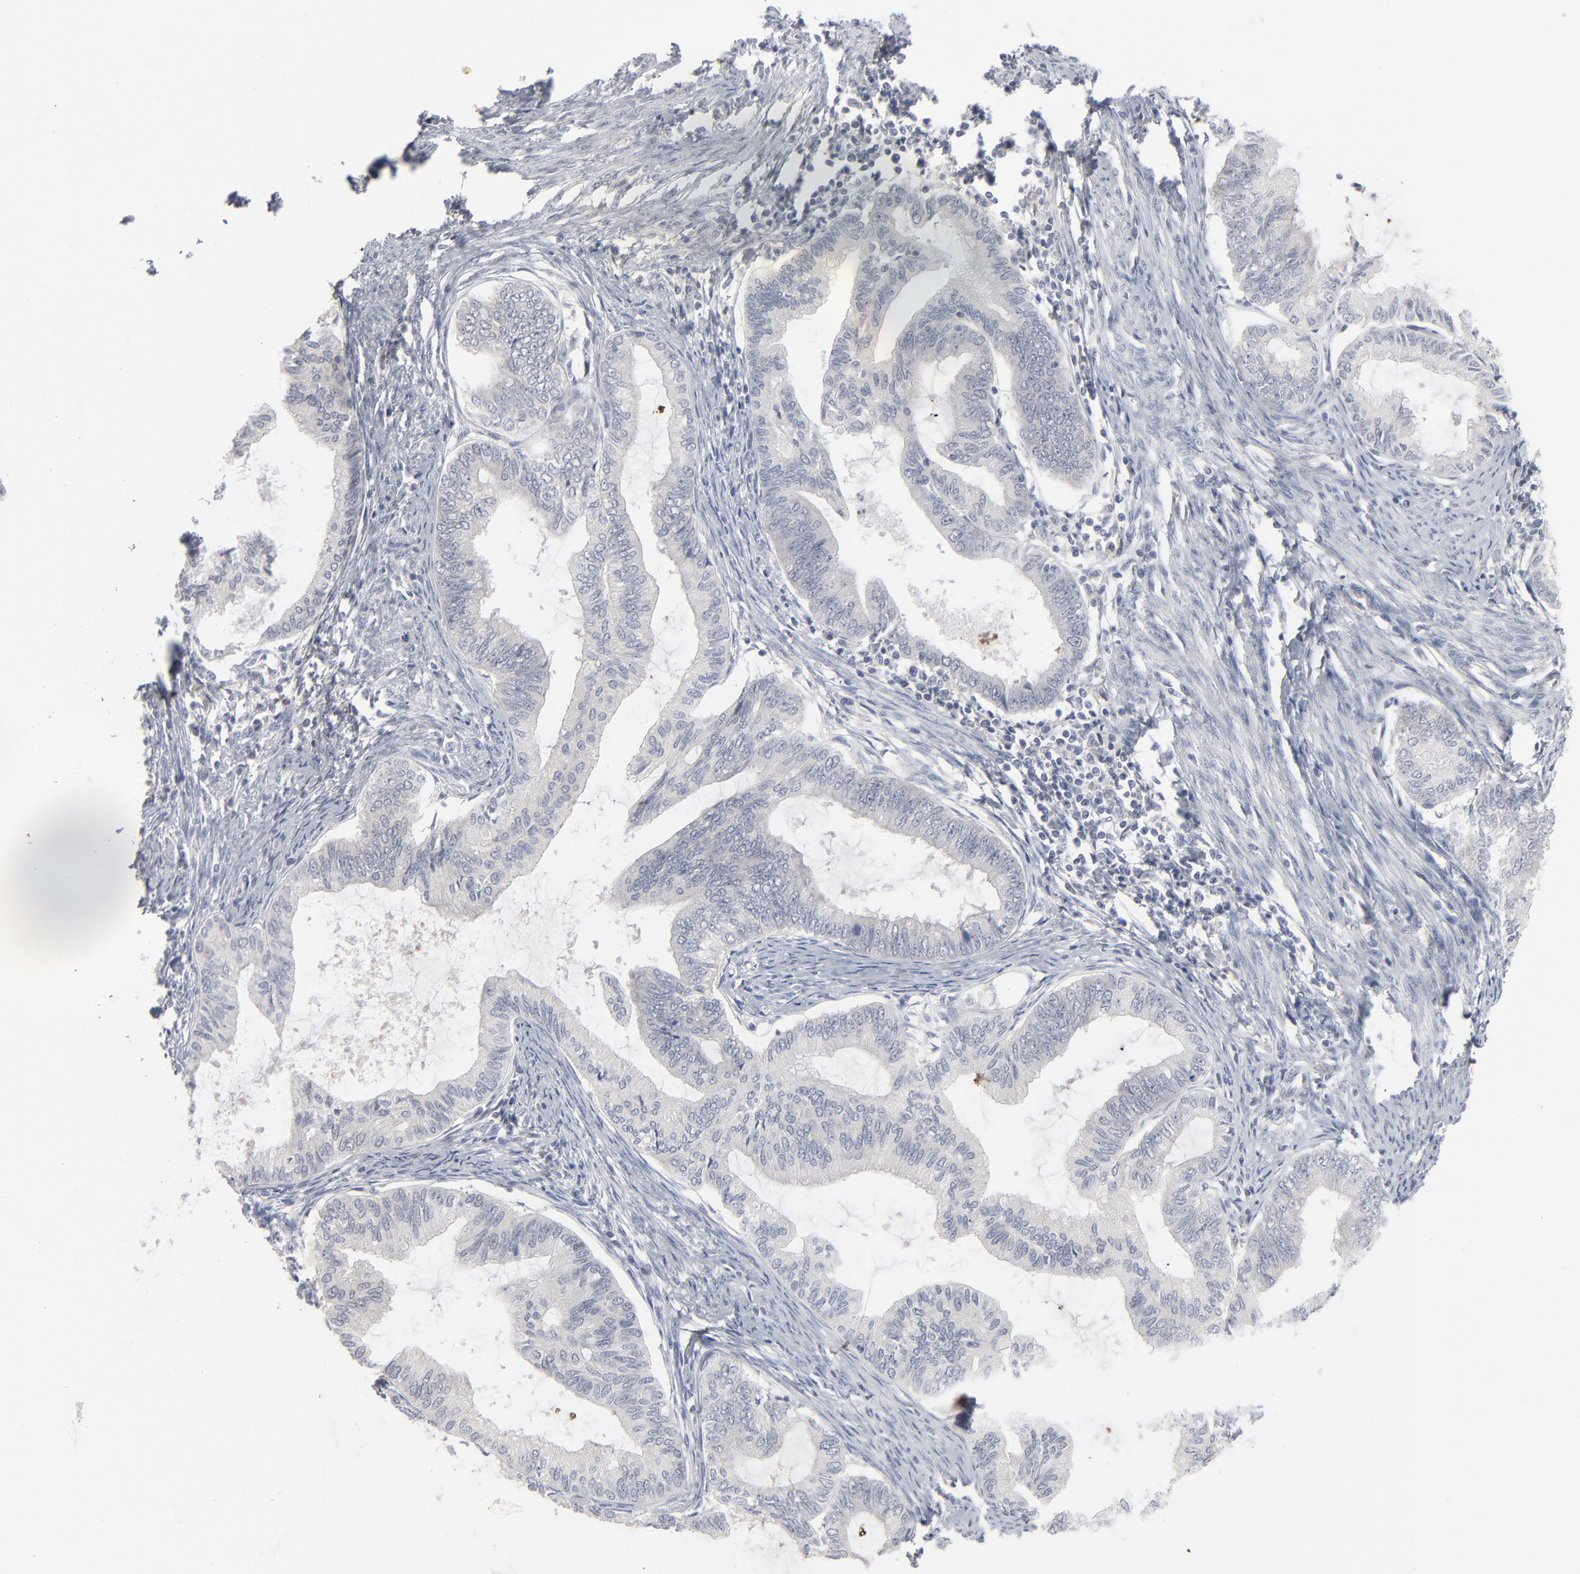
{"staining": {"intensity": "negative", "quantity": "none", "location": "none"}, "tissue": "endometrial cancer", "cell_type": "Tumor cells", "image_type": "cancer", "snomed": [{"axis": "morphology", "description": "Adenocarcinoma, NOS"}, {"axis": "topography", "description": "Endometrium"}], "caption": "Immunohistochemistry (IHC) micrograph of neoplastic tissue: endometrial adenocarcinoma stained with DAB (3,3'-diaminobenzidine) exhibits no significant protein expression in tumor cells.", "gene": "FOXN2", "patient": {"sex": "female", "age": 86}}